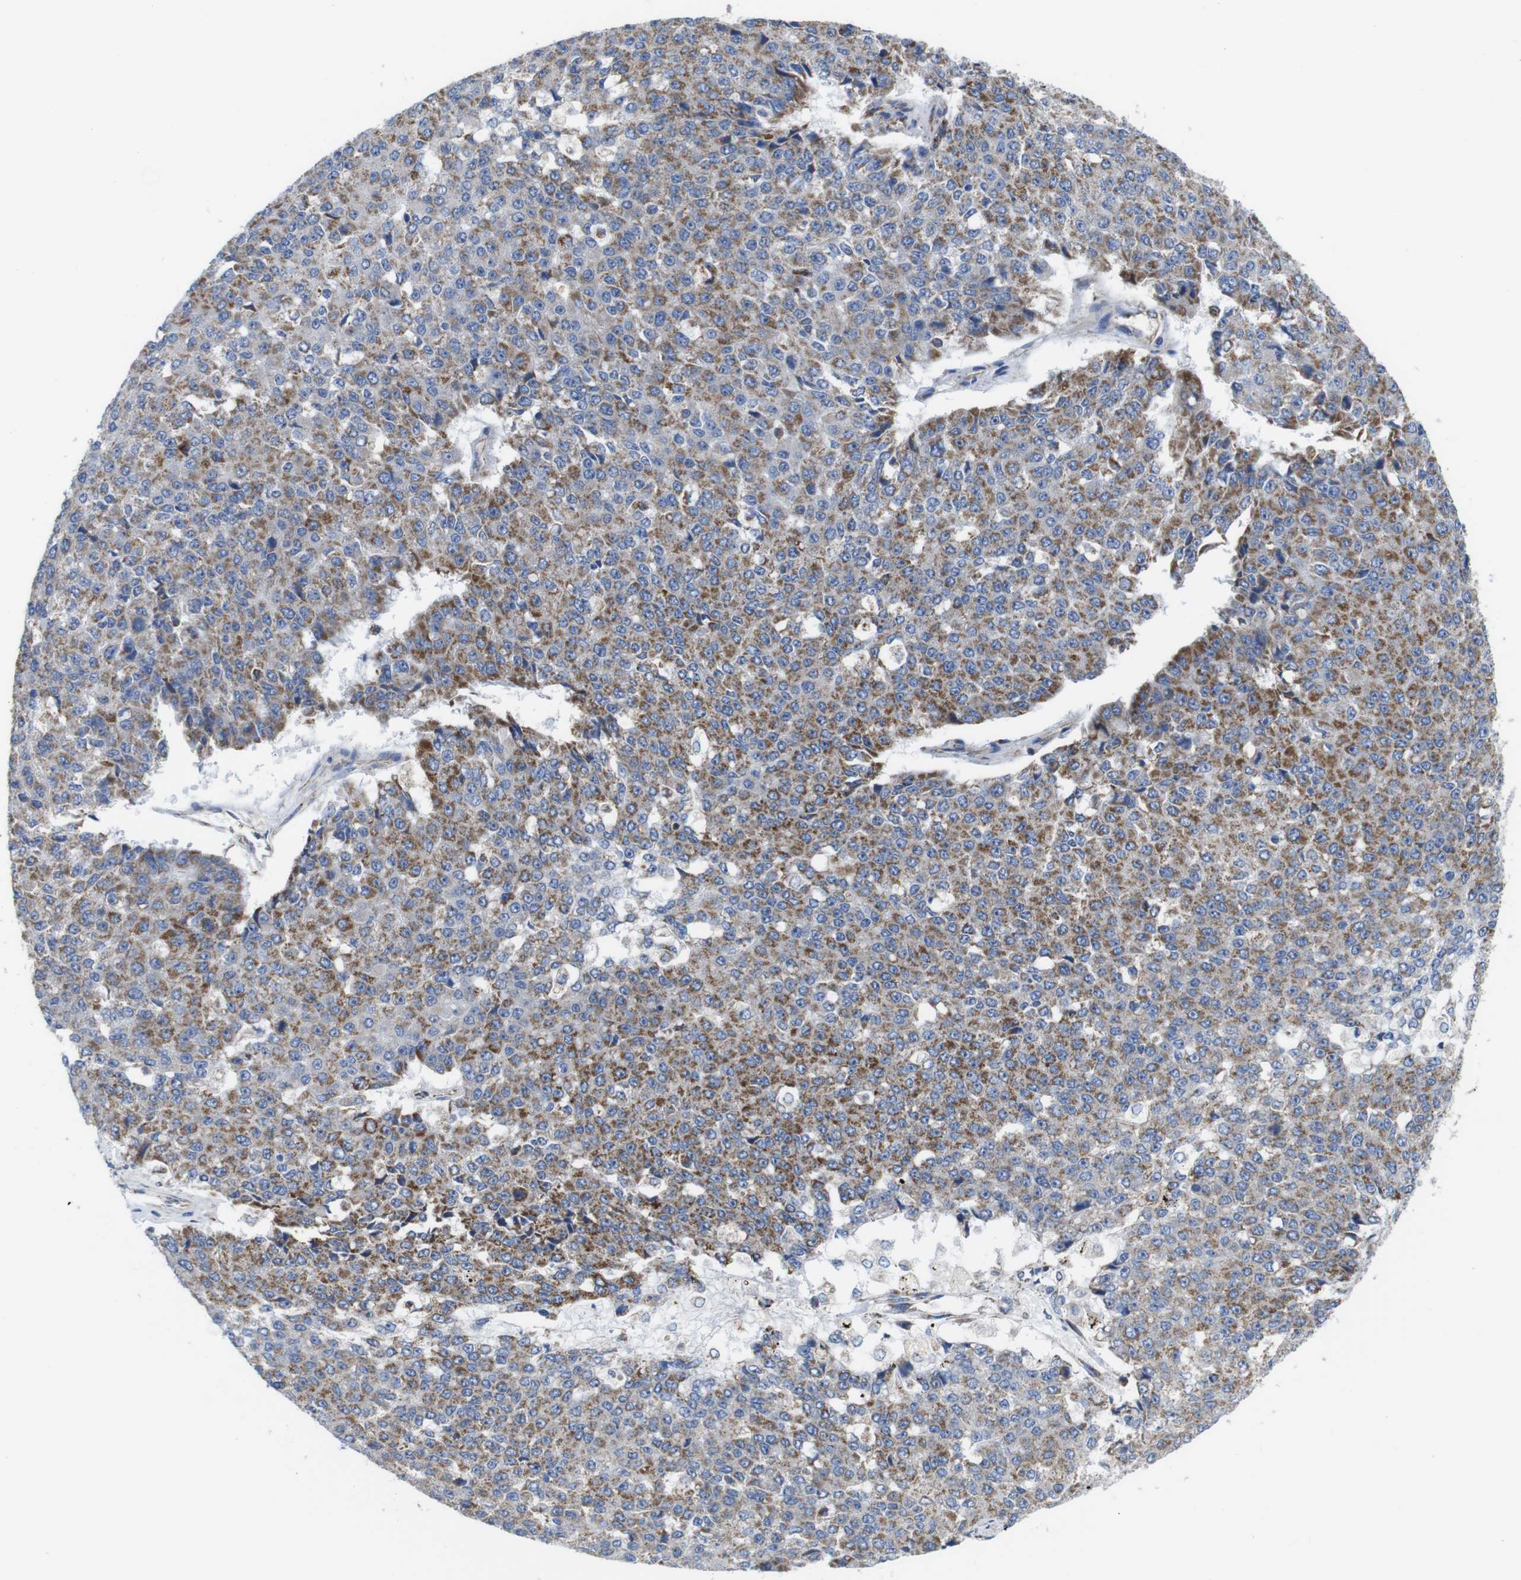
{"staining": {"intensity": "moderate", "quantity": ">75%", "location": "cytoplasmic/membranous"}, "tissue": "pancreatic cancer", "cell_type": "Tumor cells", "image_type": "cancer", "snomed": [{"axis": "morphology", "description": "Adenocarcinoma, NOS"}, {"axis": "topography", "description": "Pancreas"}], "caption": "About >75% of tumor cells in human pancreatic cancer reveal moderate cytoplasmic/membranous protein staining as visualized by brown immunohistochemical staining.", "gene": "PDCD1LG2", "patient": {"sex": "male", "age": 50}}